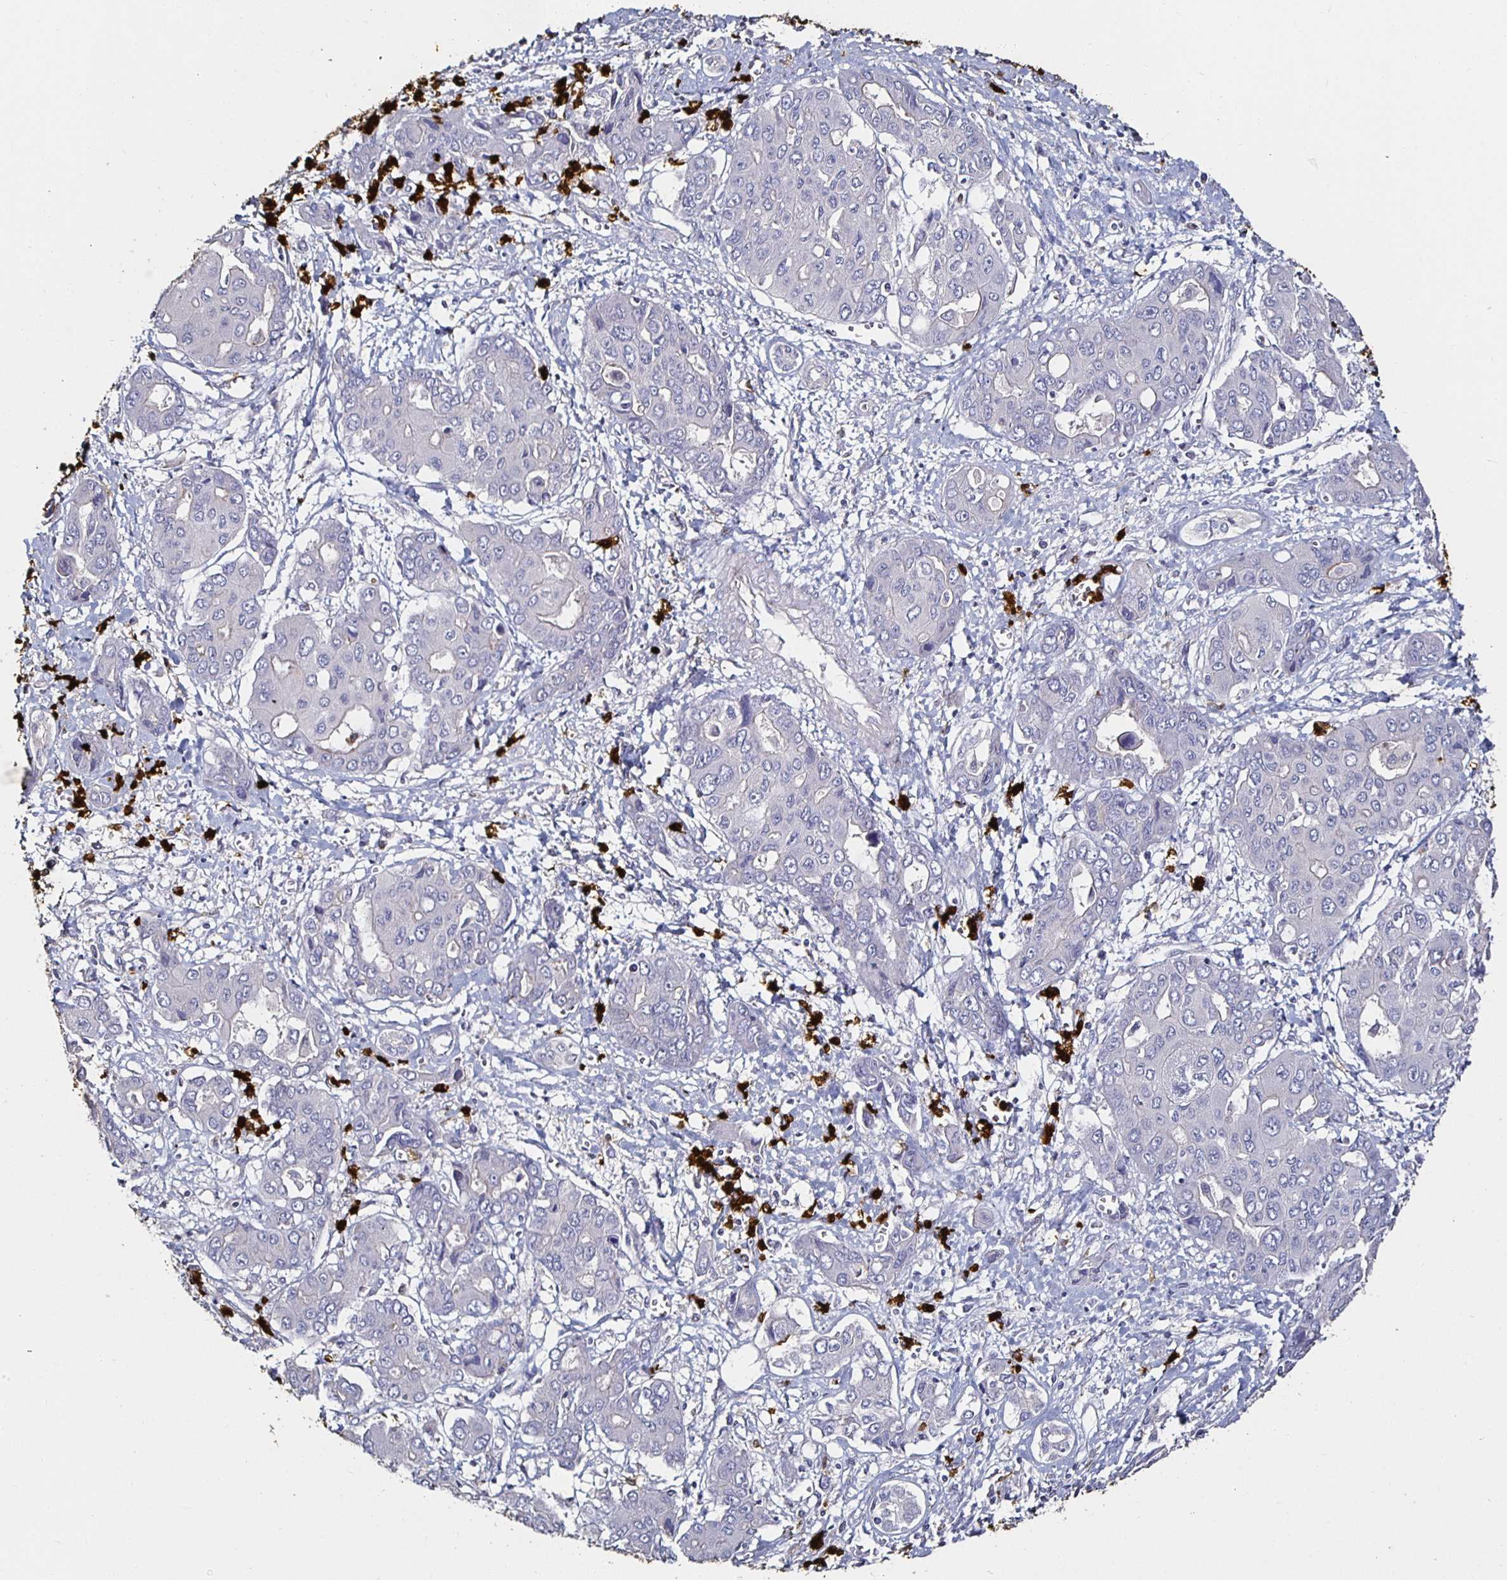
{"staining": {"intensity": "negative", "quantity": "none", "location": "none"}, "tissue": "liver cancer", "cell_type": "Tumor cells", "image_type": "cancer", "snomed": [{"axis": "morphology", "description": "Cholangiocarcinoma"}, {"axis": "topography", "description": "Liver"}], "caption": "Image shows no significant protein expression in tumor cells of liver cholangiocarcinoma.", "gene": "TLR4", "patient": {"sex": "male", "age": 67}}